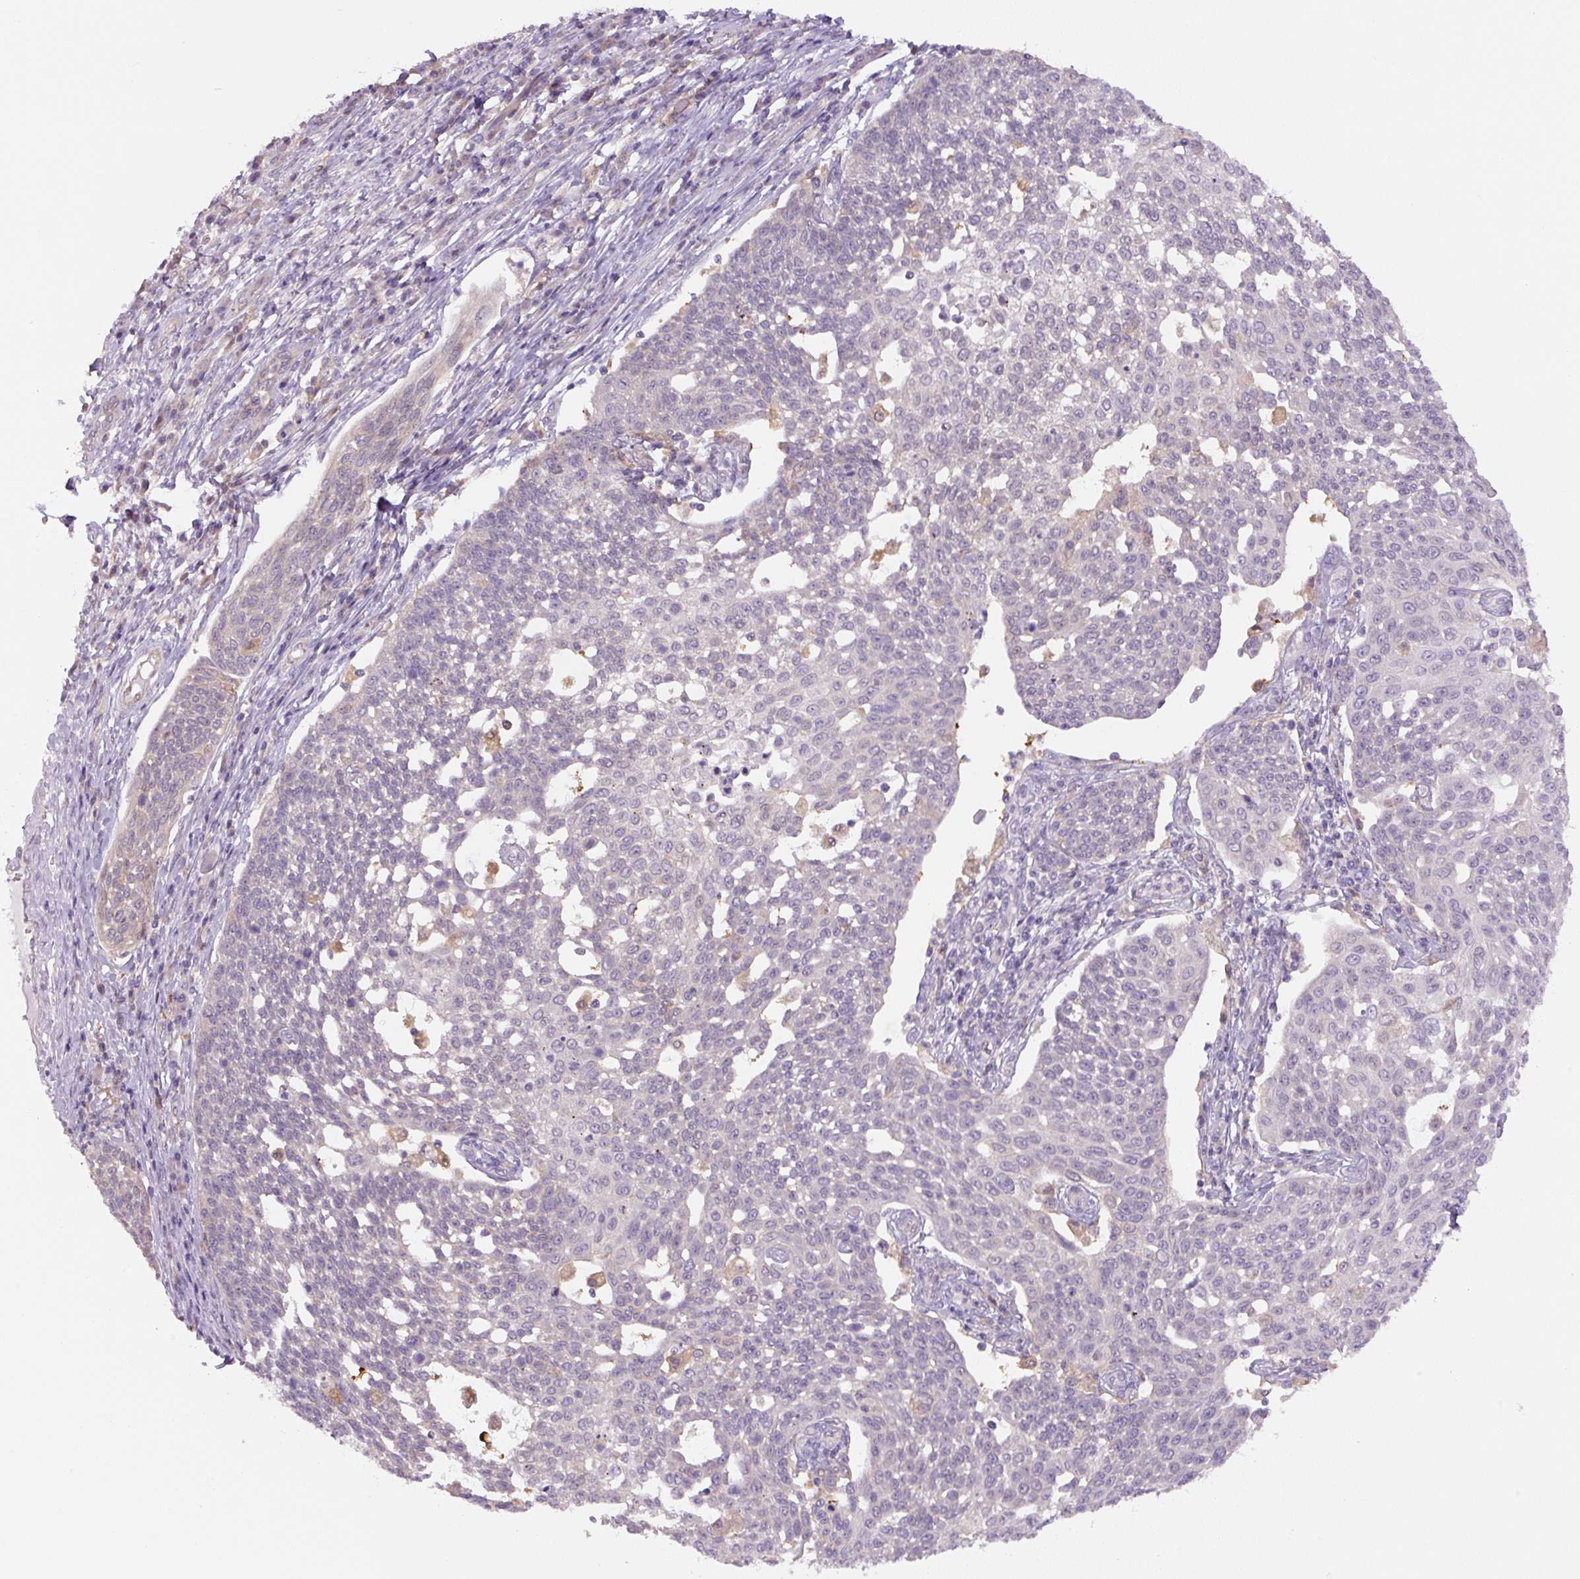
{"staining": {"intensity": "negative", "quantity": "none", "location": "none"}, "tissue": "cervical cancer", "cell_type": "Tumor cells", "image_type": "cancer", "snomed": [{"axis": "morphology", "description": "Squamous cell carcinoma, NOS"}, {"axis": "topography", "description": "Cervix"}], "caption": "A histopathology image of human cervical squamous cell carcinoma is negative for staining in tumor cells.", "gene": "SPSB2", "patient": {"sex": "female", "age": 34}}